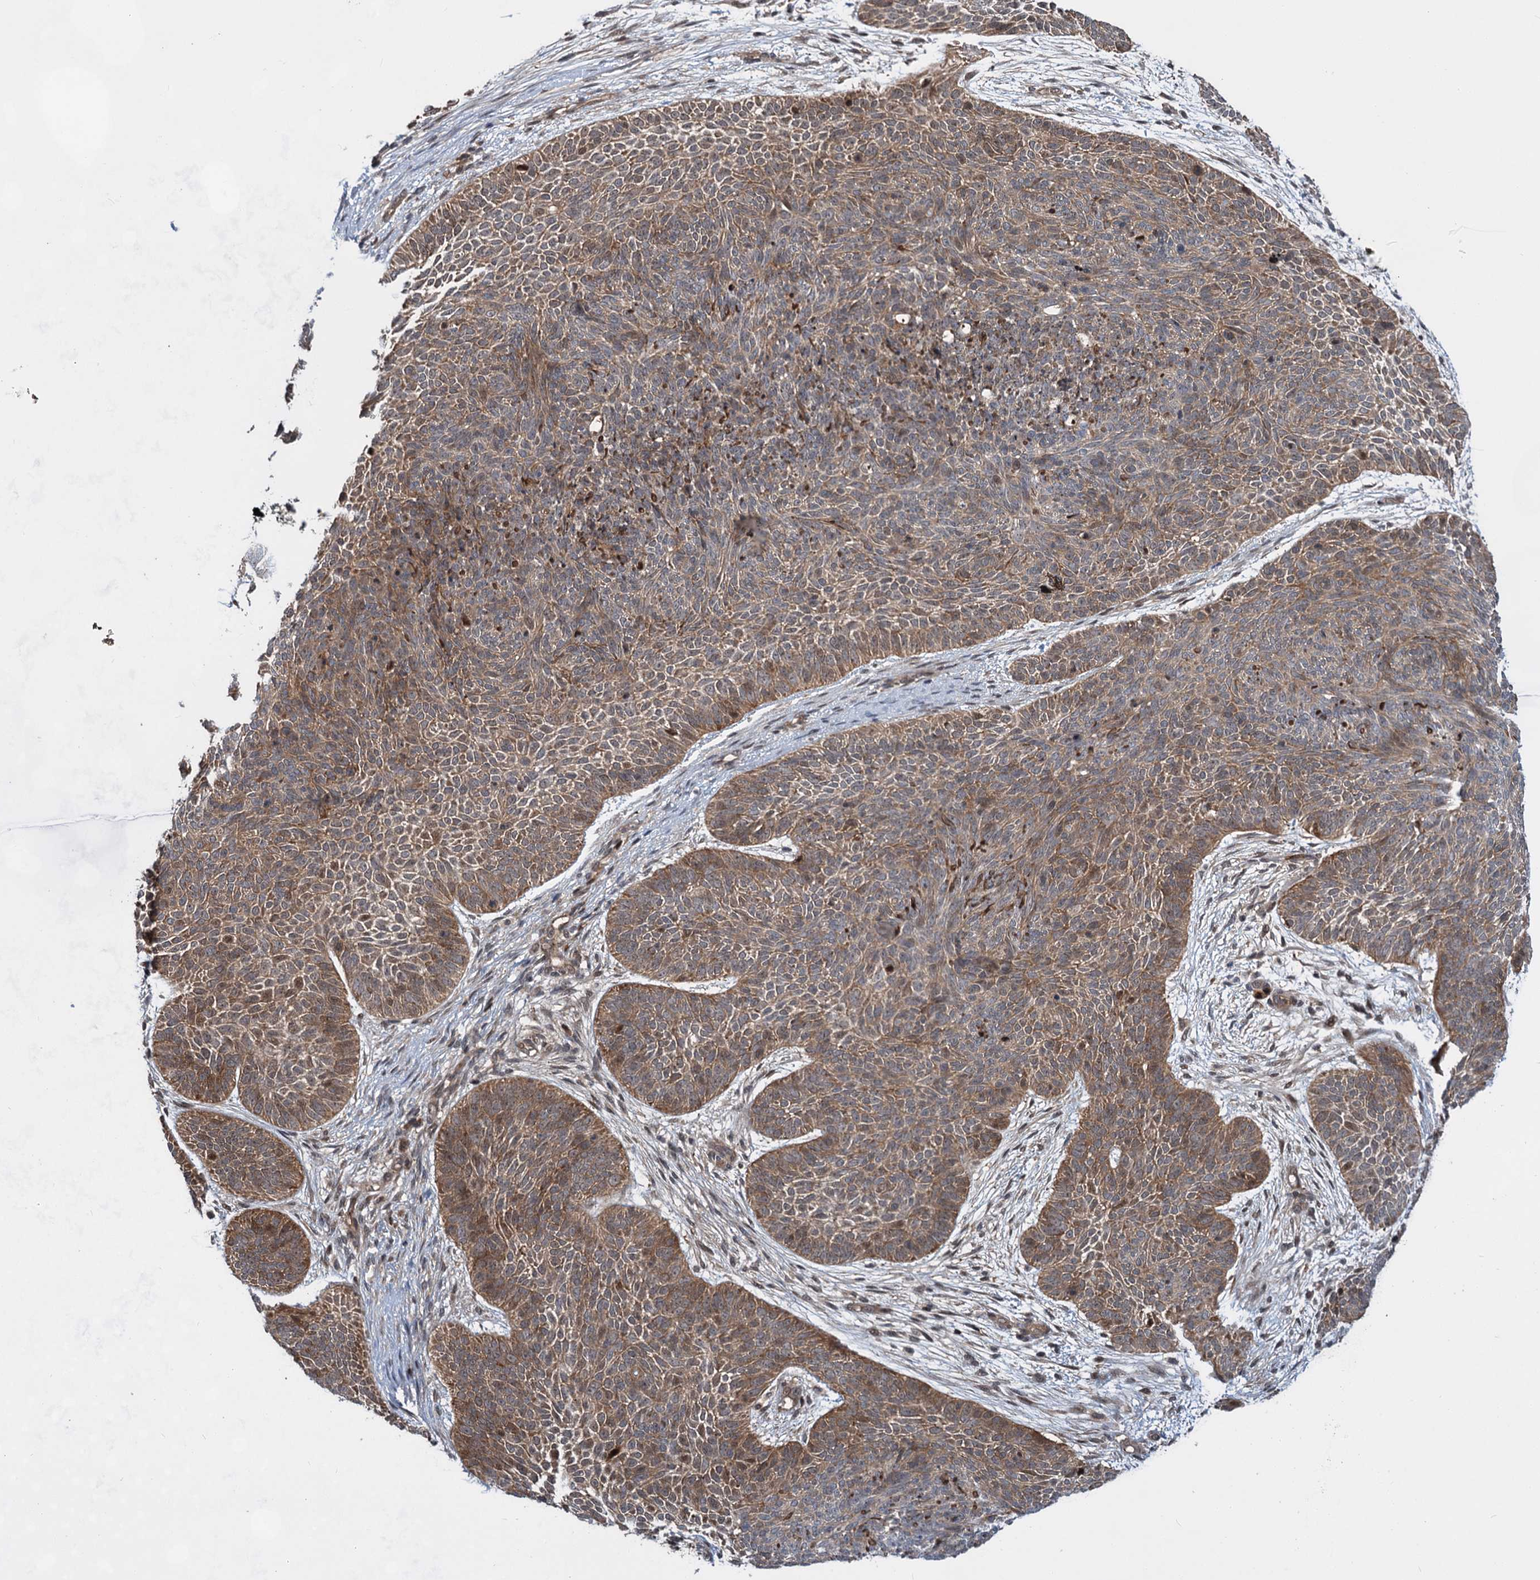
{"staining": {"intensity": "moderate", "quantity": ">75%", "location": "cytoplasmic/membranous"}, "tissue": "skin cancer", "cell_type": "Tumor cells", "image_type": "cancer", "snomed": [{"axis": "morphology", "description": "Basal cell carcinoma"}, {"axis": "topography", "description": "Skin"}], "caption": "High-power microscopy captured an immunohistochemistry image of skin cancer, revealing moderate cytoplasmic/membranous expression in about >75% of tumor cells.", "gene": "GPBP1", "patient": {"sex": "male", "age": 85}}